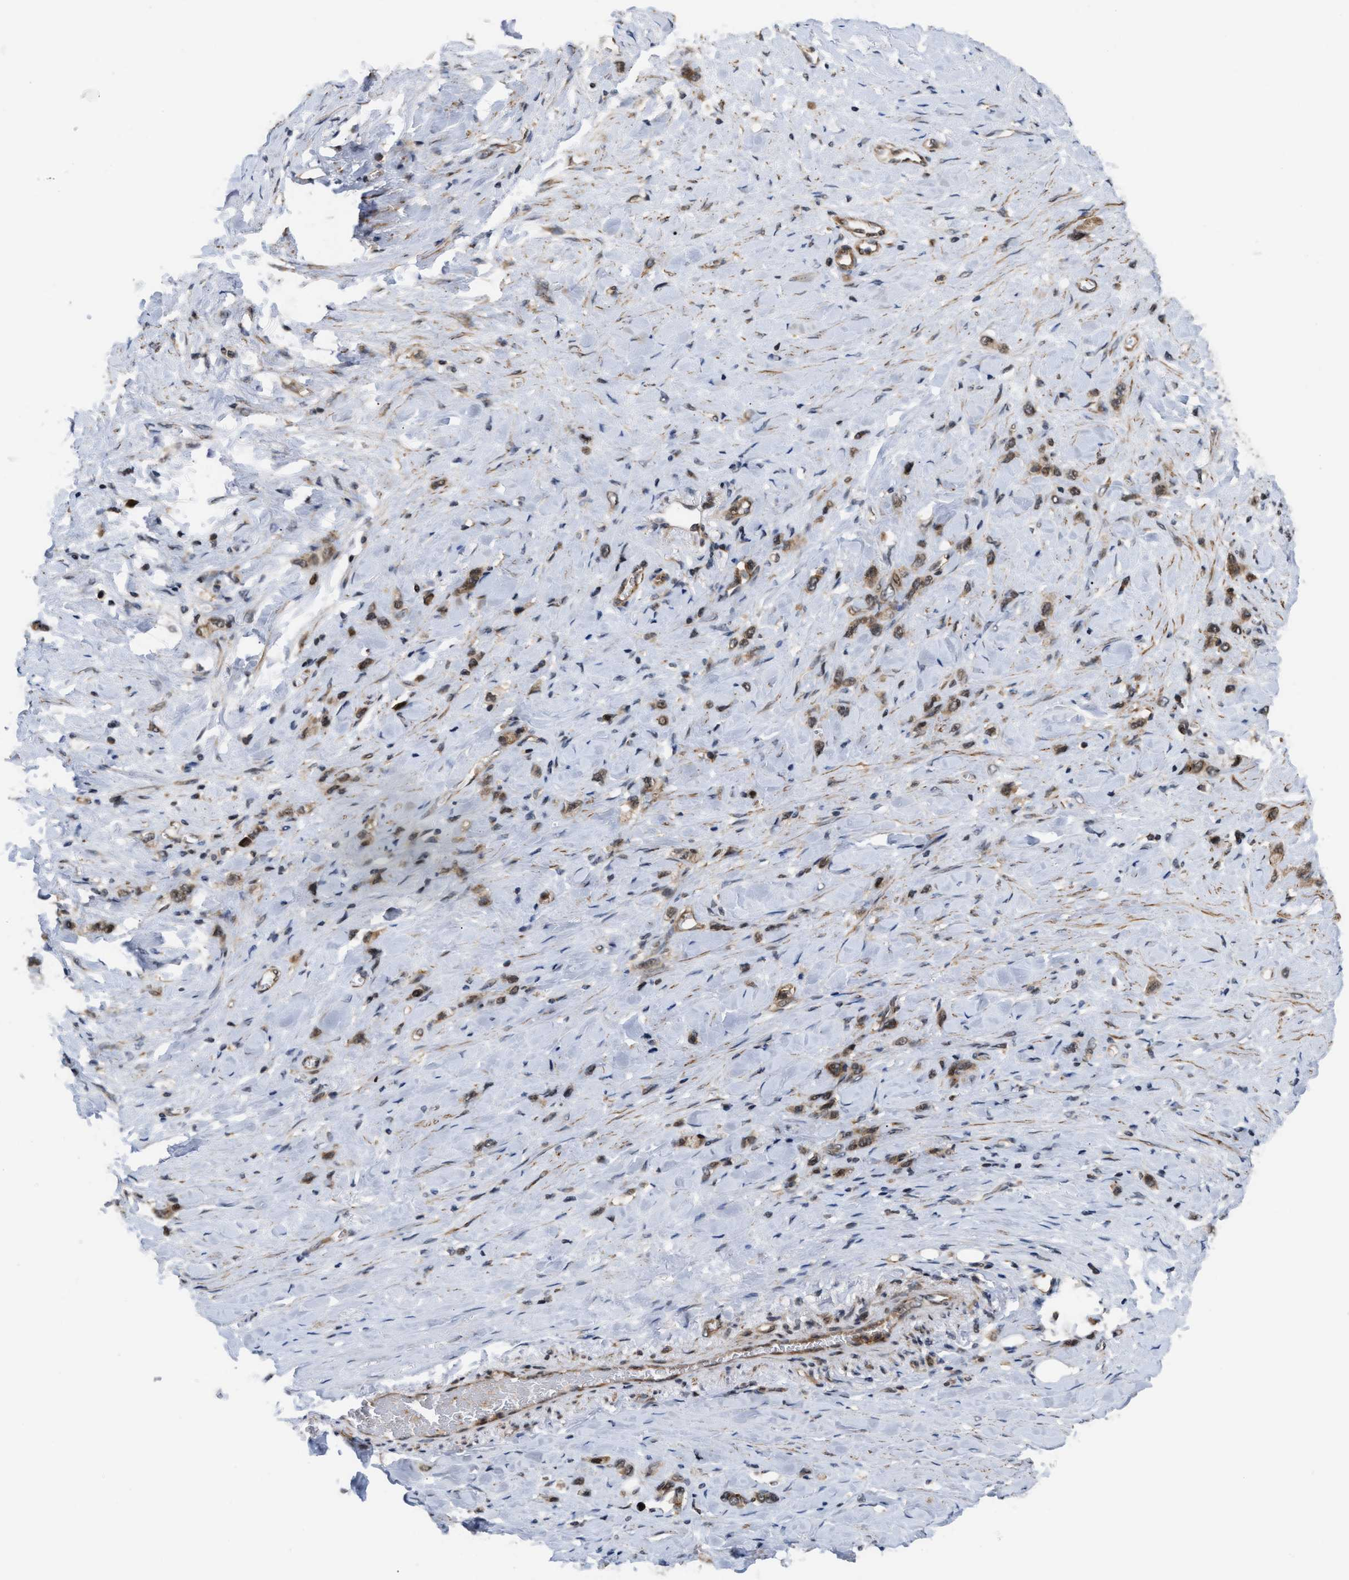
{"staining": {"intensity": "weak", "quantity": ">75%", "location": "cytoplasmic/membranous,nuclear"}, "tissue": "stomach cancer", "cell_type": "Tumor cells", "image_type": "cancer", "snomed": [{"axis": "morphology", "description": "Normal tissue, NOS"}, {"axis": "morphology", "description": "Adenocarcinoma, NOS"}, {"axis": "morphology", "description": "Adenocarcinoma, High grade"}, {"axis": "topography", "description": "Stomach, upper"}, {"axis": "topography", "description": "Stomach"}], "caption": "IHC (DAB (3,3'-diaminobenzidine)) staining of adenocarcinoma (high-grade) (stomach) demonstrates weak cytoplasmic/membranous and nuclear protein positivity in about >75% of tumor cells.", "gene": "STAU2", "patient": {"sex": "female", "age": 65}}